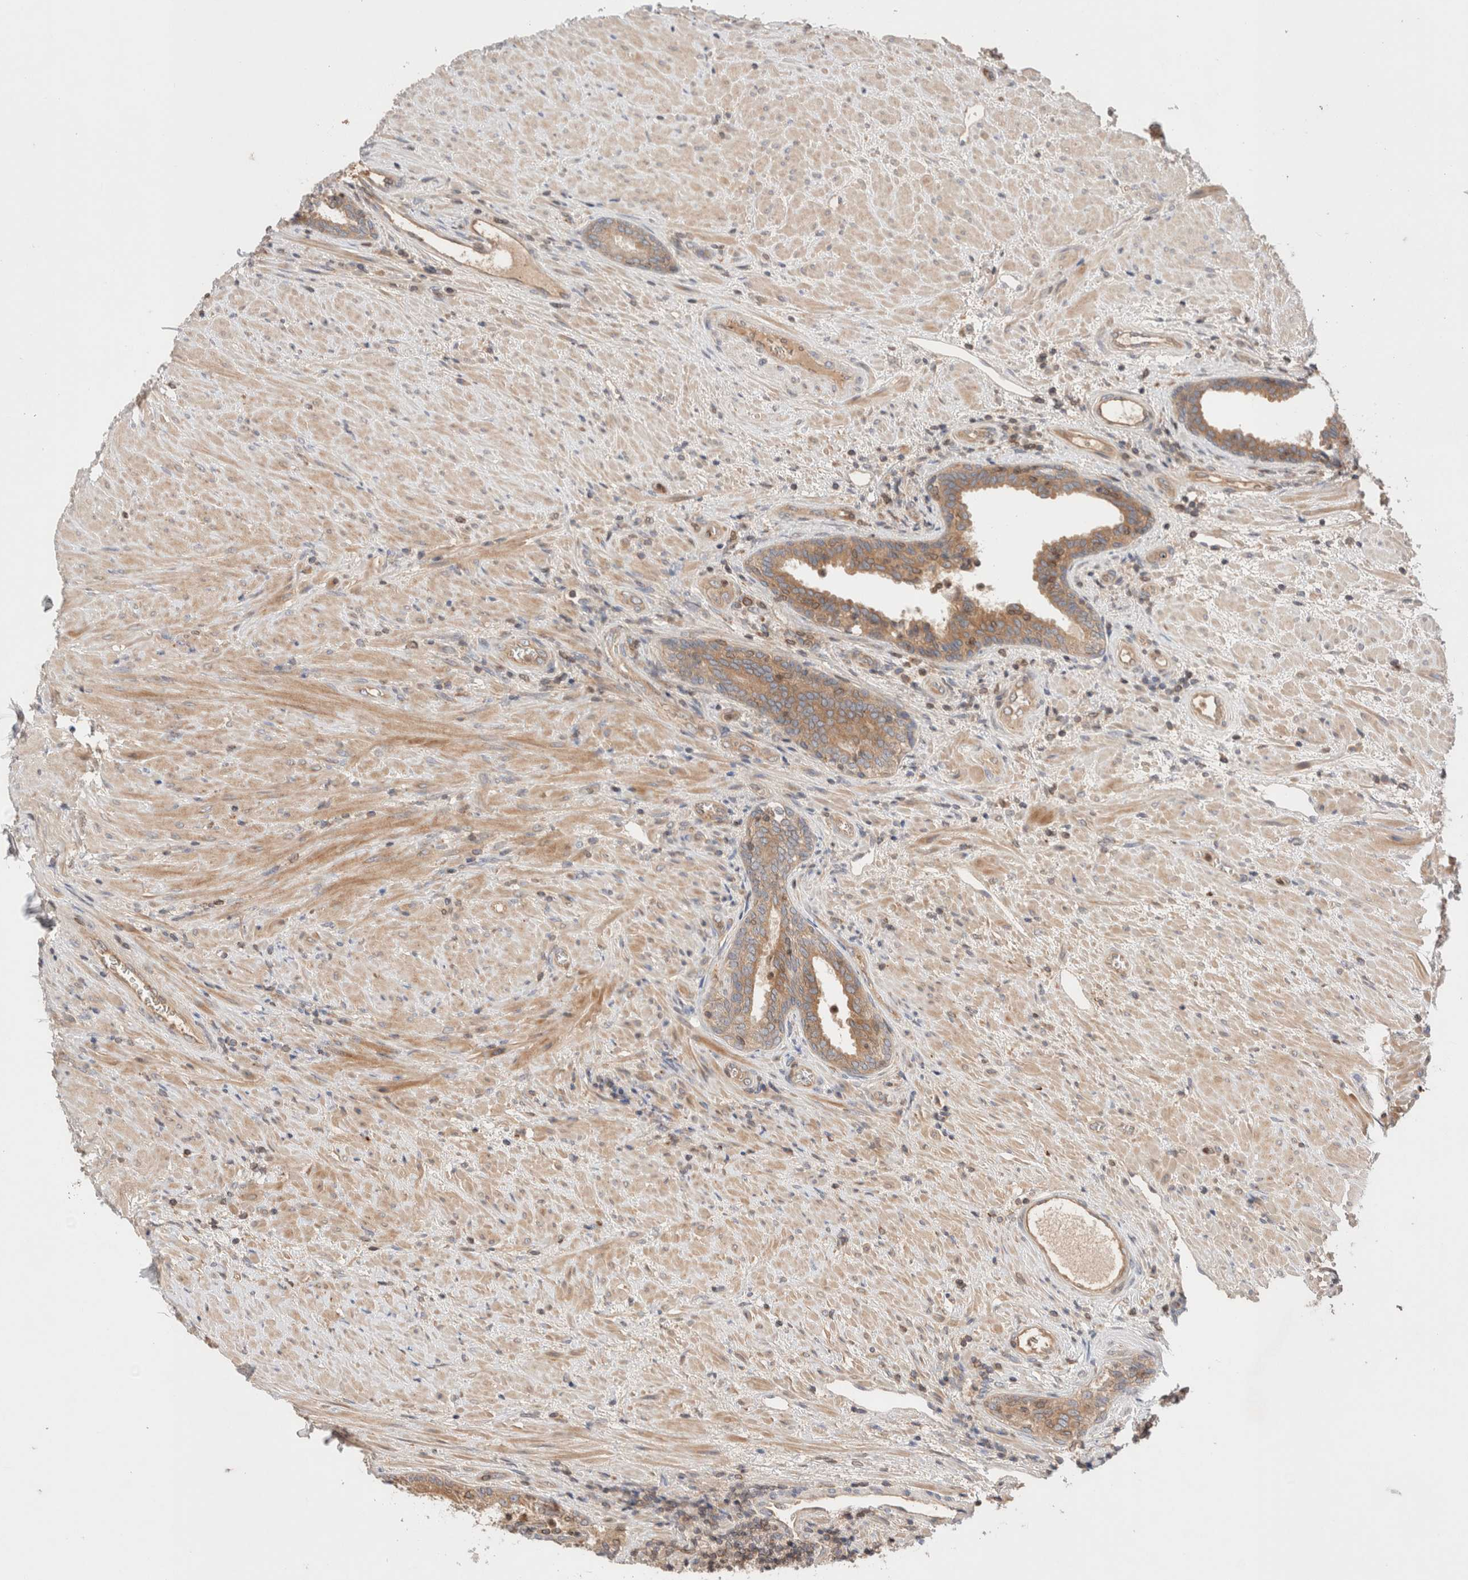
{"staining": {"intensity": "moderate", "quantity": ">75%", "location": "cytoplasmic/membranous"}, "tissue": "prostate", "cell_type": "Glandular cells", "image_type": "normal", "snomed": [{"axis": "morphology", "description": "Normal tissue, NOS"}, {"axis": "topography", "description": "Prostate"}], "caption": "High-power microscopy captured an immunohistochemistry (IHC) image of unremarkable prostate, revealing moderate cytoplasmic/membranous expression in approximately >75% of glandular cells. The protein is stained brown, and the nuclei are stained in blue (DAB IHC with brightfield microscopy, high magnification).", "gene": "SIKE1", "patient": {"sex": "male", "age": 76}}